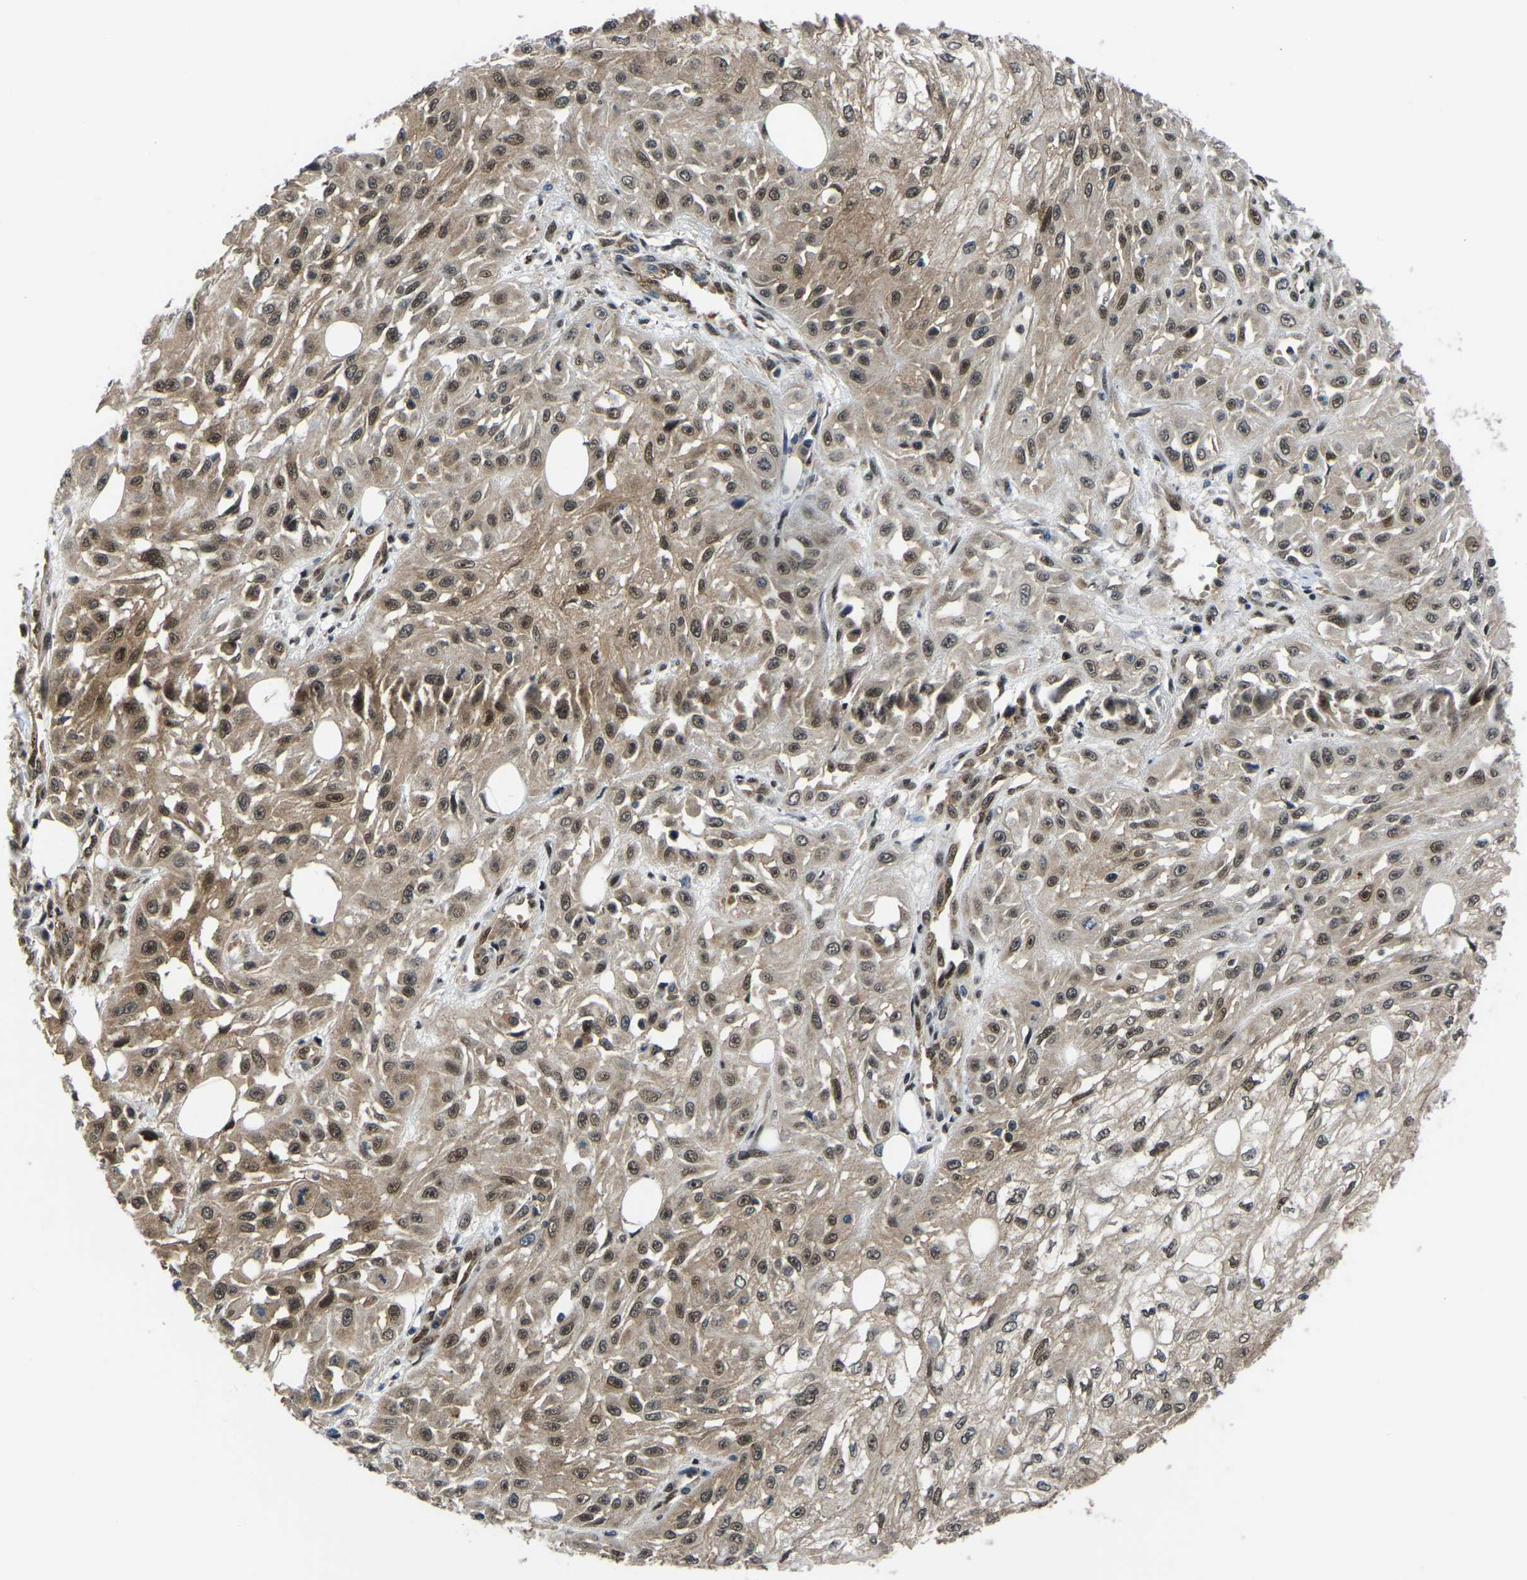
{"staining": {"intensity": "moderate", "quantity": ">75%", "location": "cytoplasmic/membranous,nuclear"}, "tissue": "skin cancer", "cell_type": "Tumor cells", "image_type": "cancer", "snomed": [{"axis": "morphology", "description": "Squamous cell carcinoma, NOS"}, {"axis": "morphology", "description": "Squamous cell carcinoma, metastatic, NOS"}, {"axis": "topography", "description": "Skin"}, {"axis": "topography", "description": "Lymph node"}], "caption": "DAB (3,3'-diaminobenzidine) immunohistochemical staining of human skin squamous cell carcinoma shows moderate cytoplasmic/membranous and nuclear protein positivity in about >75% of tumor cells. Immunohistochemistry (ihc) stains the protein in brown and the nuclei are stained blue.", "gene": "DFFA", "patient": {"sex": "male", "age": 75}}